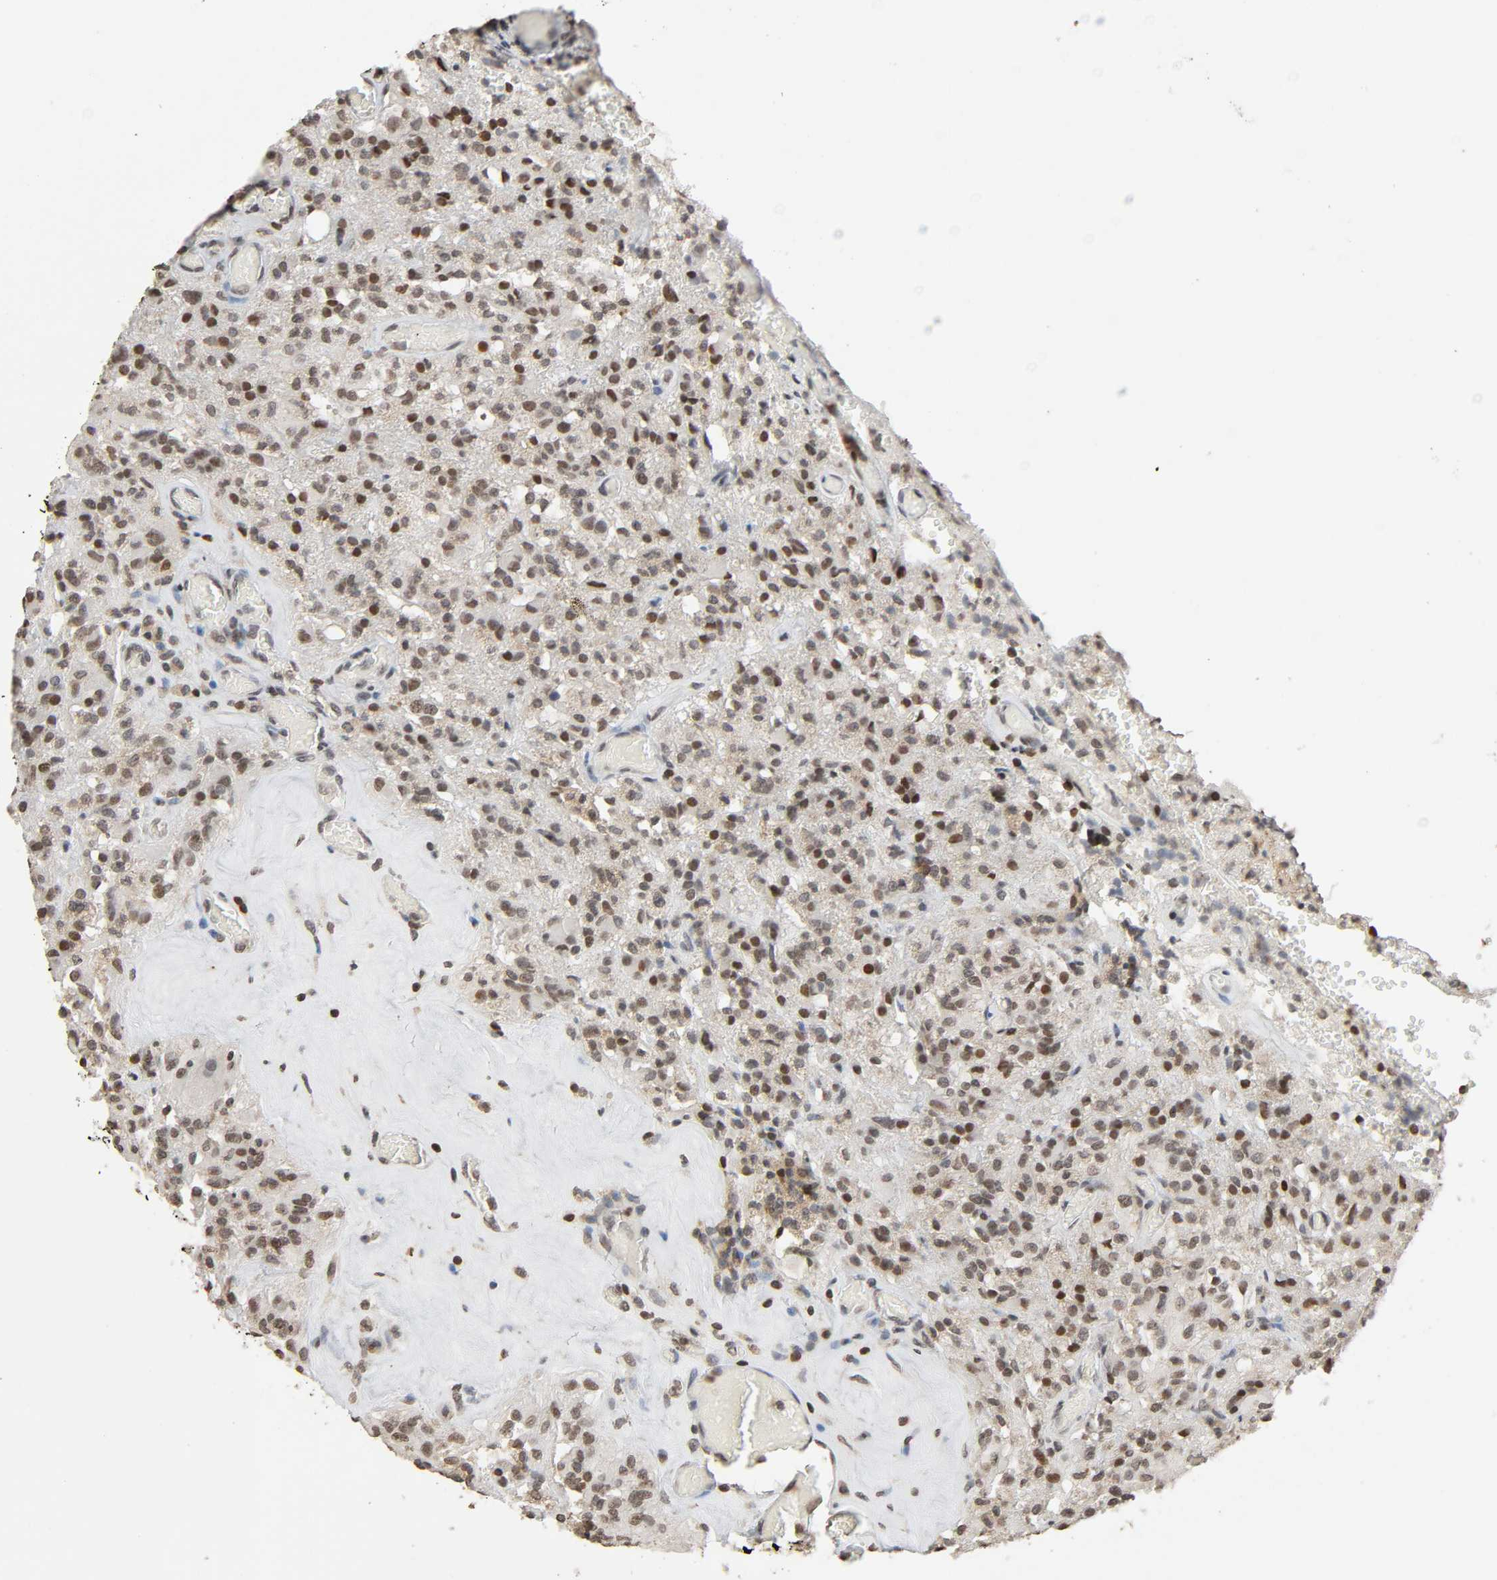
{"staining": {"intensity": "moderate", "quantity": "25%-75%", "location": "nuclear"}, "tissue": "glioma", "cell_type": "Tumor cells", "image_type": "cancer", "snomed": [{"axis": "morphology", "description": "Normal tissue, NOS"}, {"axis": "morphology", "description": "Glioma, malignant, High grade"}, {"axis": "topography", "description": "Cerebral cortex"}], "caption": "High-magnification brightfield microscopy of glioma stained with DAB (3,3'-diaminobenzidine) (brown) and counterstained with hematoxylin (blue). tumor cells exhibit moderate nuclear positivity is appreciated in about25%-75% of cells. Immunohistochemistry stains the protein in brown and the nuclei are stained blue.", "gene": "STK4", "patient": {"sex": "male", "age": 56}}